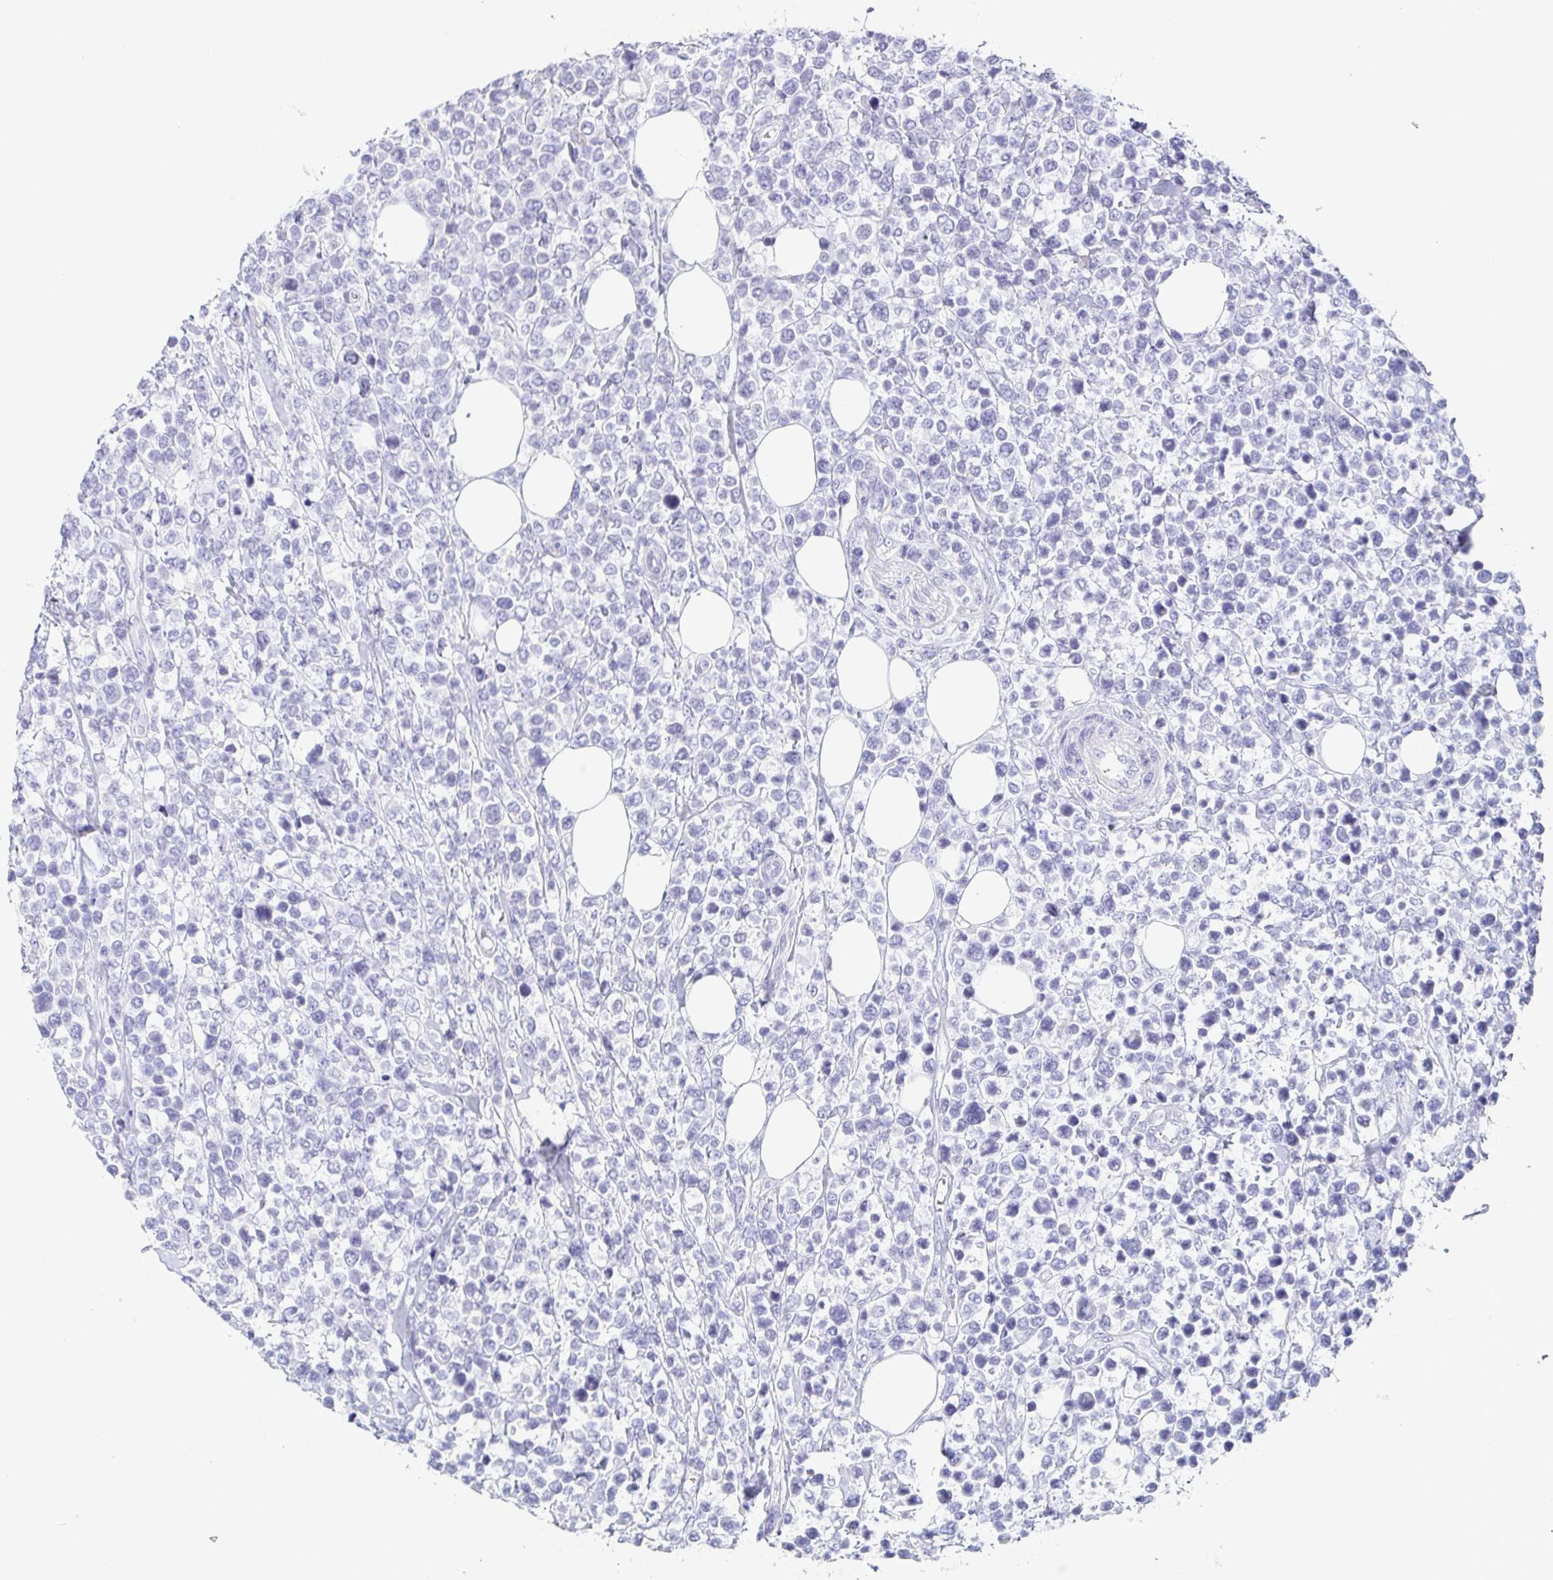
{"staining": {"intensity": "negative", "quantity": "none", "location": "none"}, "tissue": "lymphoma", "cell_type": "Tumor cells", "image_type": "cancer", "snomed": [{"axis": "morphology", "description": "Malignant lymphoma, non-Hodgkin's type, High grade"}, {"axis": "topography", "description": "Soft tissue"}], "caption": "High-grade malignant lymphoma, non-Hodgkin's type was stained to show a protein in brown. There is no significant expression in tumor cells.", "gene": "PRR27", "patient": {"sex": "female", "age": 56}}